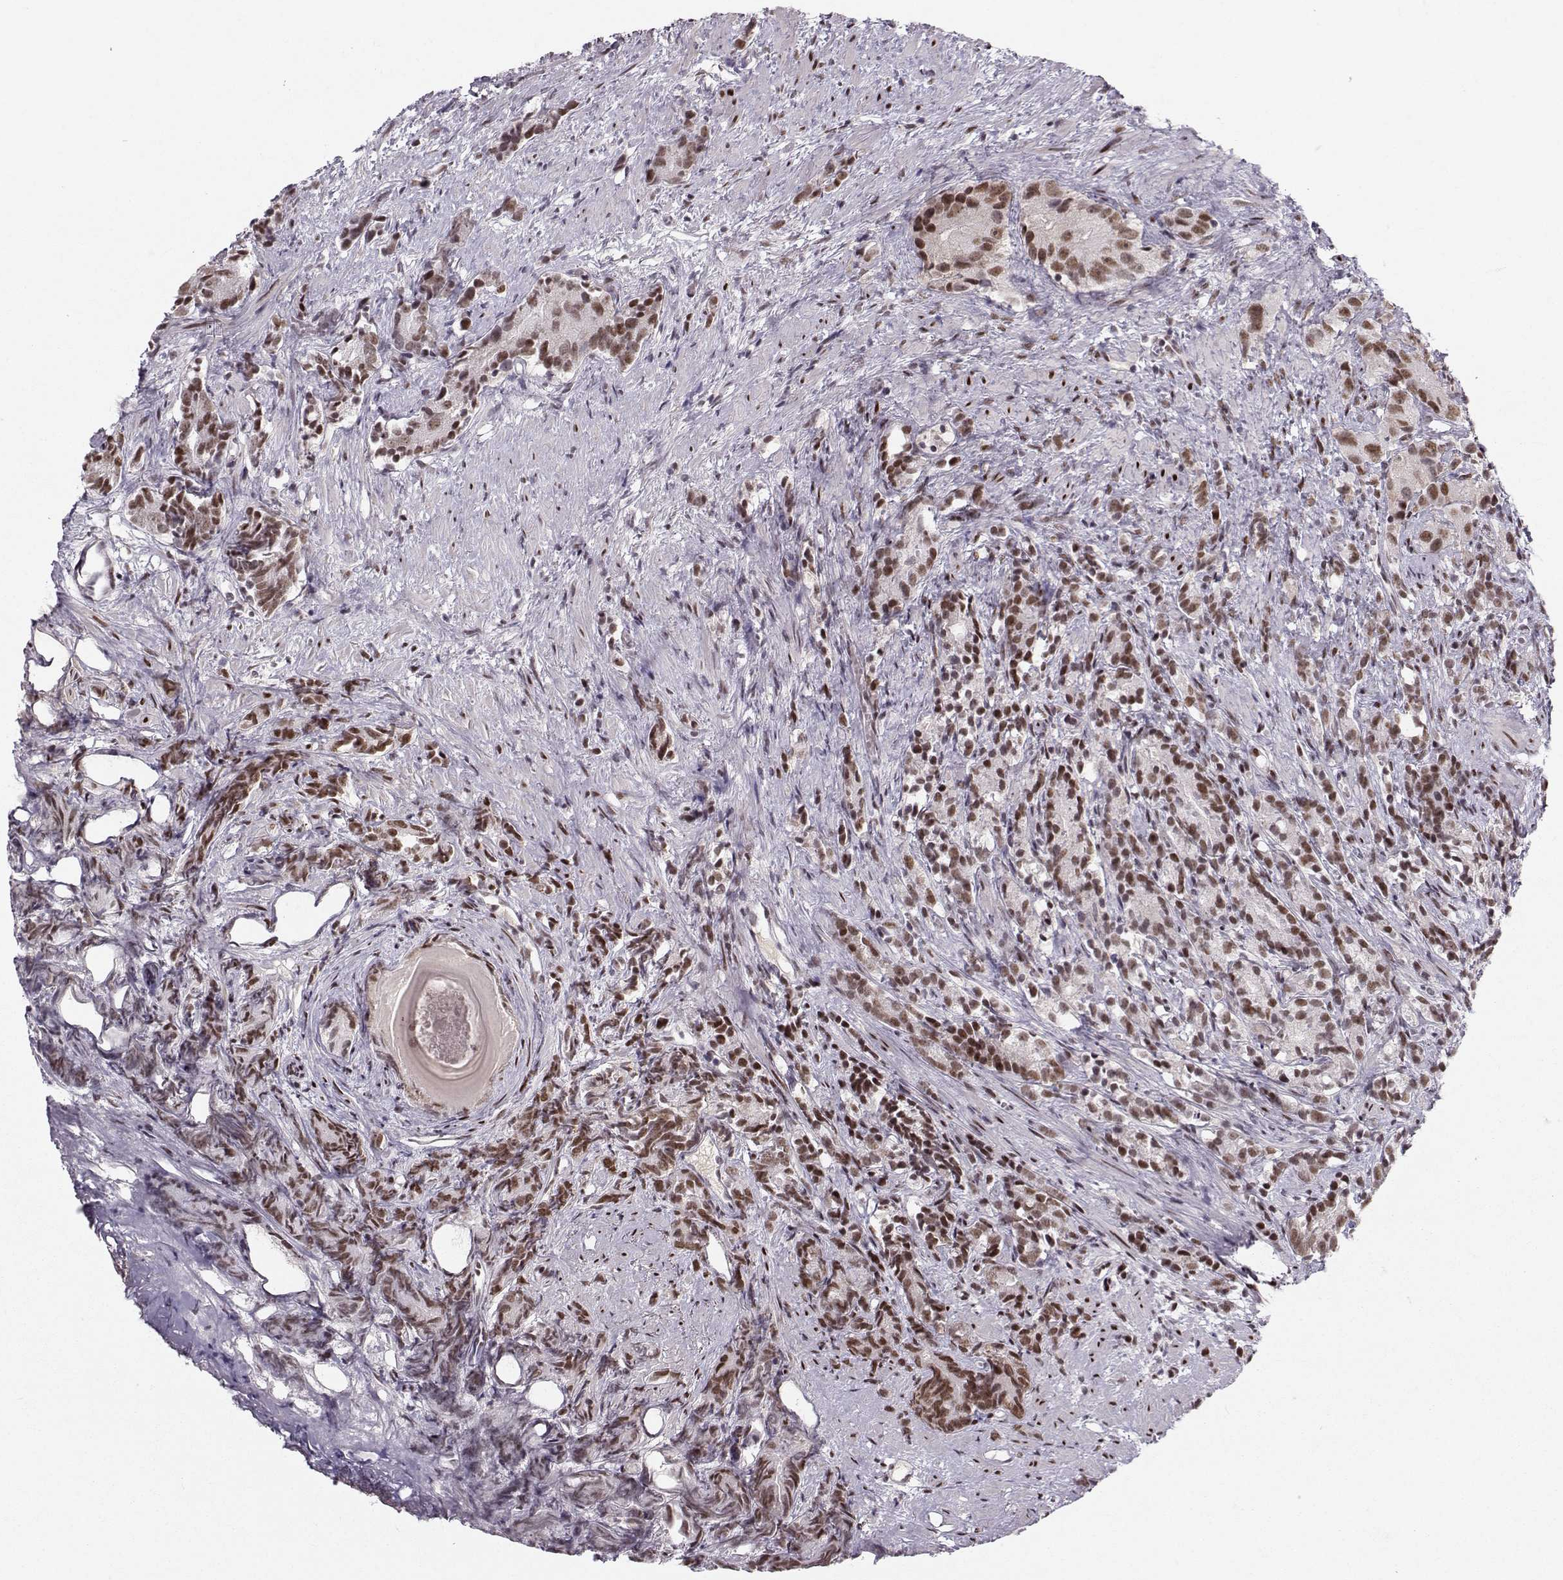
{"staining": {"intensity": "strong", "quantity": ">75%", "location": "nuclear"}, "tissue": "prostate cancer", "cell_type": "Tumor cells", "image_type": "cancer", "snomed": [{"axis": "morphology", "description": "Adenocarcinoma, High grade"}, {"axis": "topography", "description": "Prostate"}], "caption": "The histopathology image exhibits staining of prostate adenocarcinoma (high-grade), revealing strong nuclear protein positivity (brown color) within tumor cells.", "gene": "SNAPC2", "patient": {"sex": "male", "age": 90}}